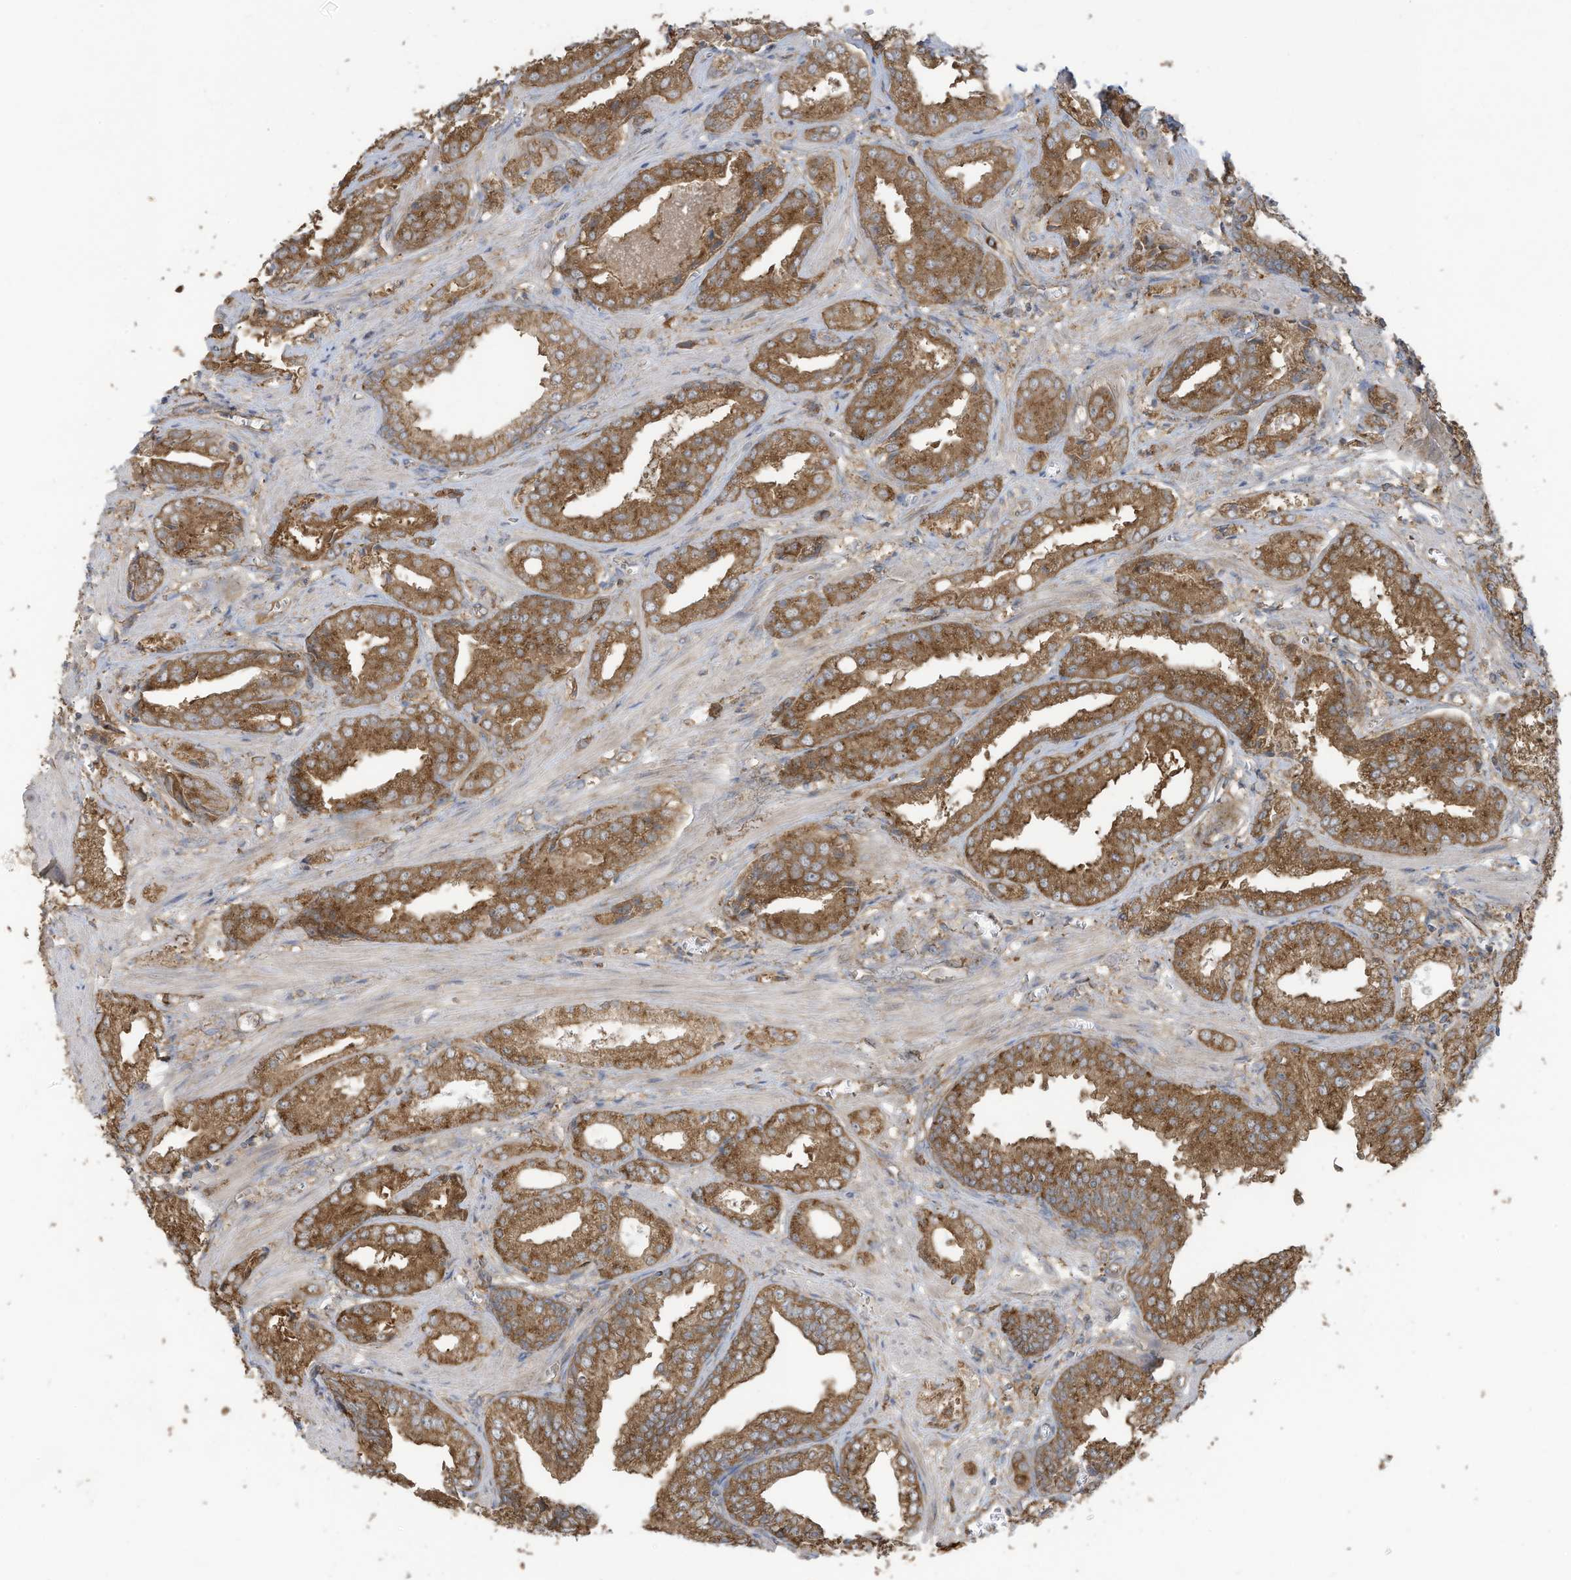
{"staining": {"intensity": "moderate", "quantity": ">75%", "location": "cytoplasmic/membranous"}, "tissue": "prostate cancer", "cell_type": "Tumor cells", "image_type": "cancer", "snomed": [{"axis": "morphology", "description": "Adenocarcinoma, Low grade"}, {"axis": "topography", "description": "Prostate"}], "caption": "High-magnification brightfield microscopy of prostate cancer stained with DAB (3,3'-diaminobenzidine) (brown) and counterstained with hematoxylin (blue). tumor cells exhibit moderate cytoplasmic/membranous positivity is identified in approximately>75% of cells. (DAB IHC, brown staining for protein, blue staining for nuclei).", "gene": "CGAS", "patient": {"sex": "male", "age": 67}}